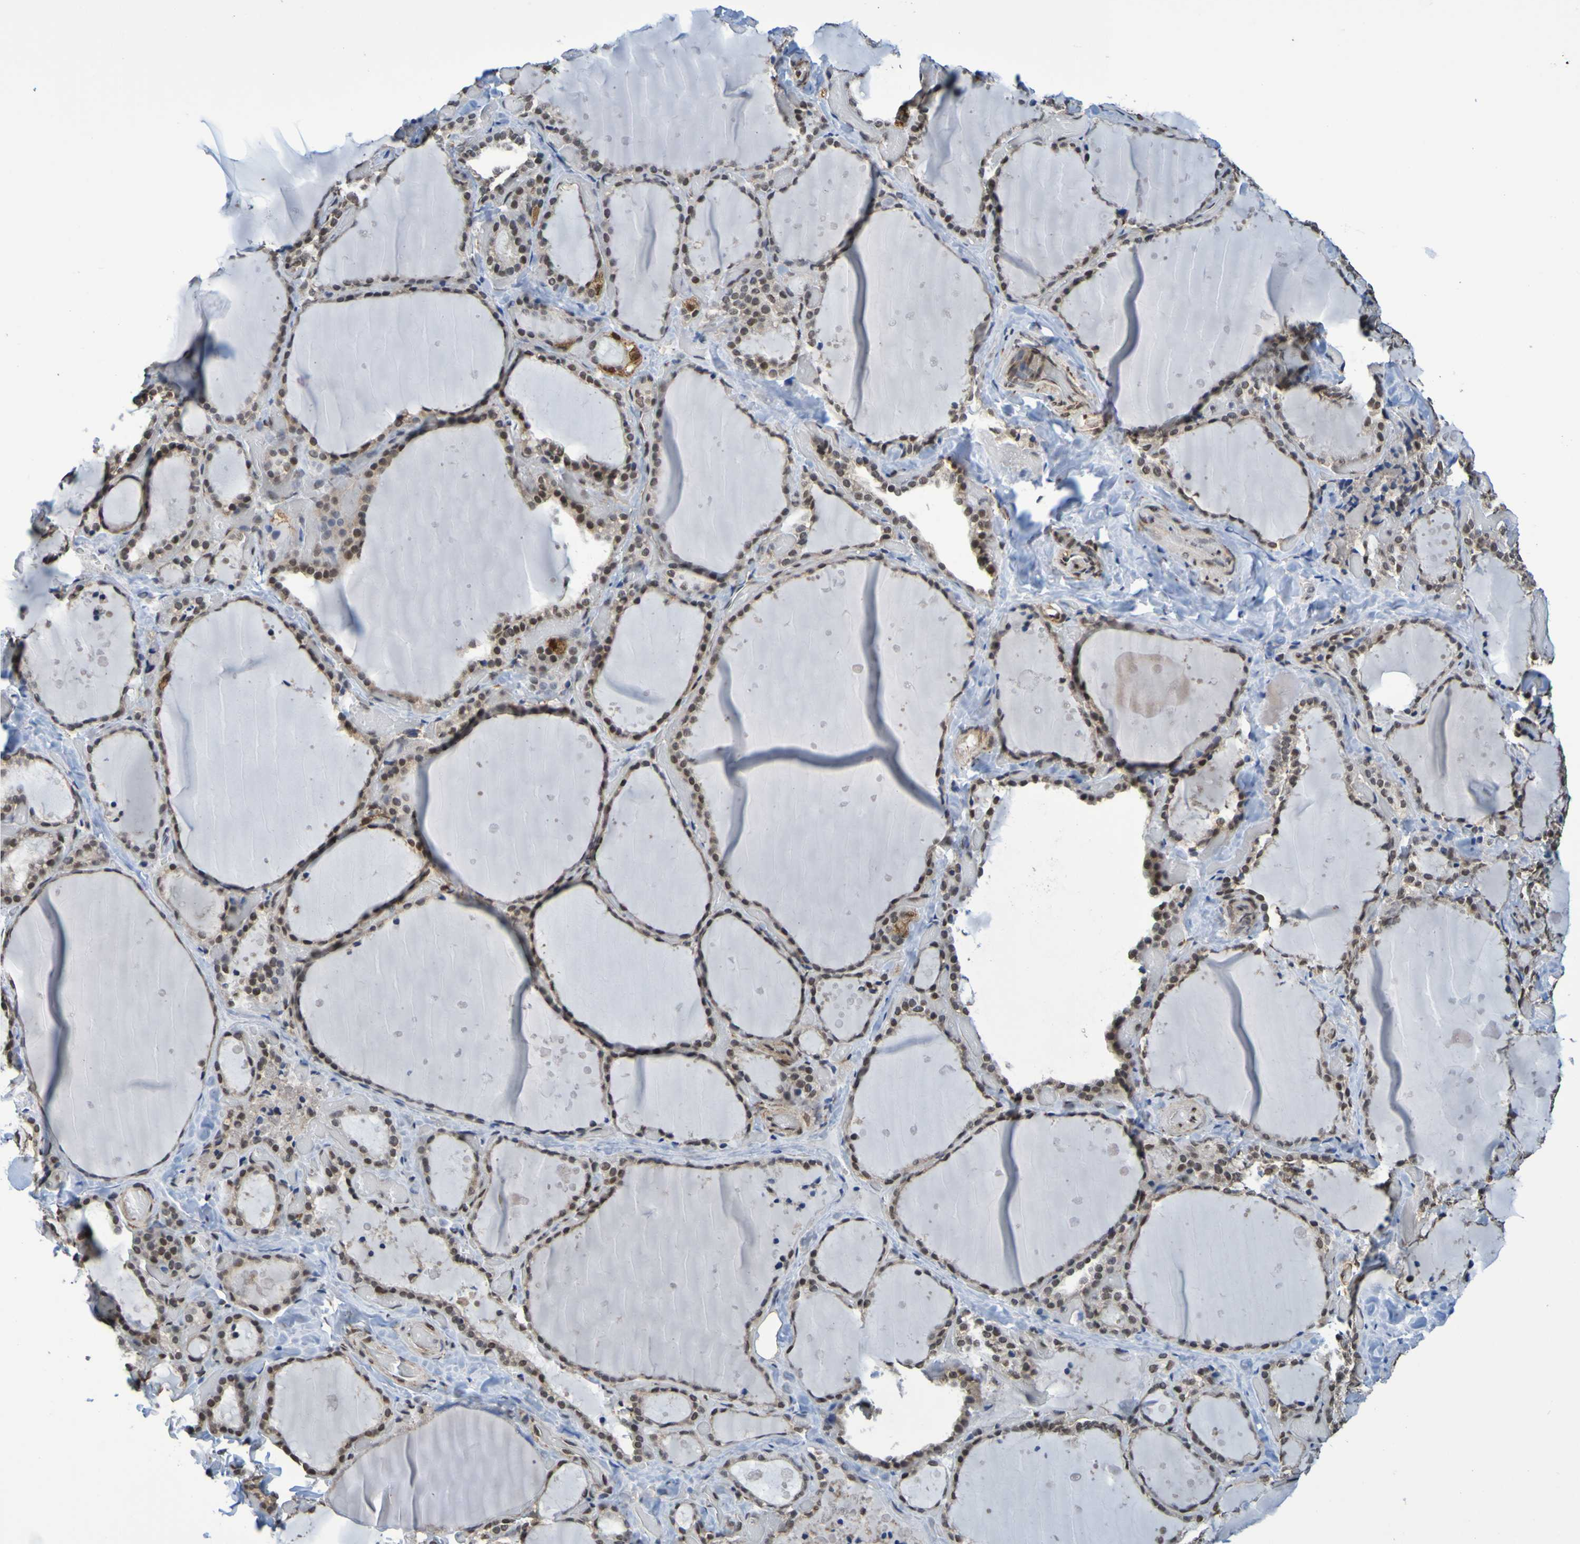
{"staining": {"intensity": "moderate", "quantity": ">75%", "location": "nuclear"}, "tissue": "thyroid gland", "cell_type": "Glandular cells", "image_type": "normal", "snomed": [{"axis": "morphology", "description": "Normal tissue, NOS"}, {"axis": "topography", "description": "Thyroid gland"}], "caption": "This histopathology image reveals immunohistochemistry (IHC) staining of benign human thyroid gland, with medium moderate nuclear expression in approximately >75% of glandular cells.", "gene": "HDAC2", "patient": {"sex": "female", "age": 44}}